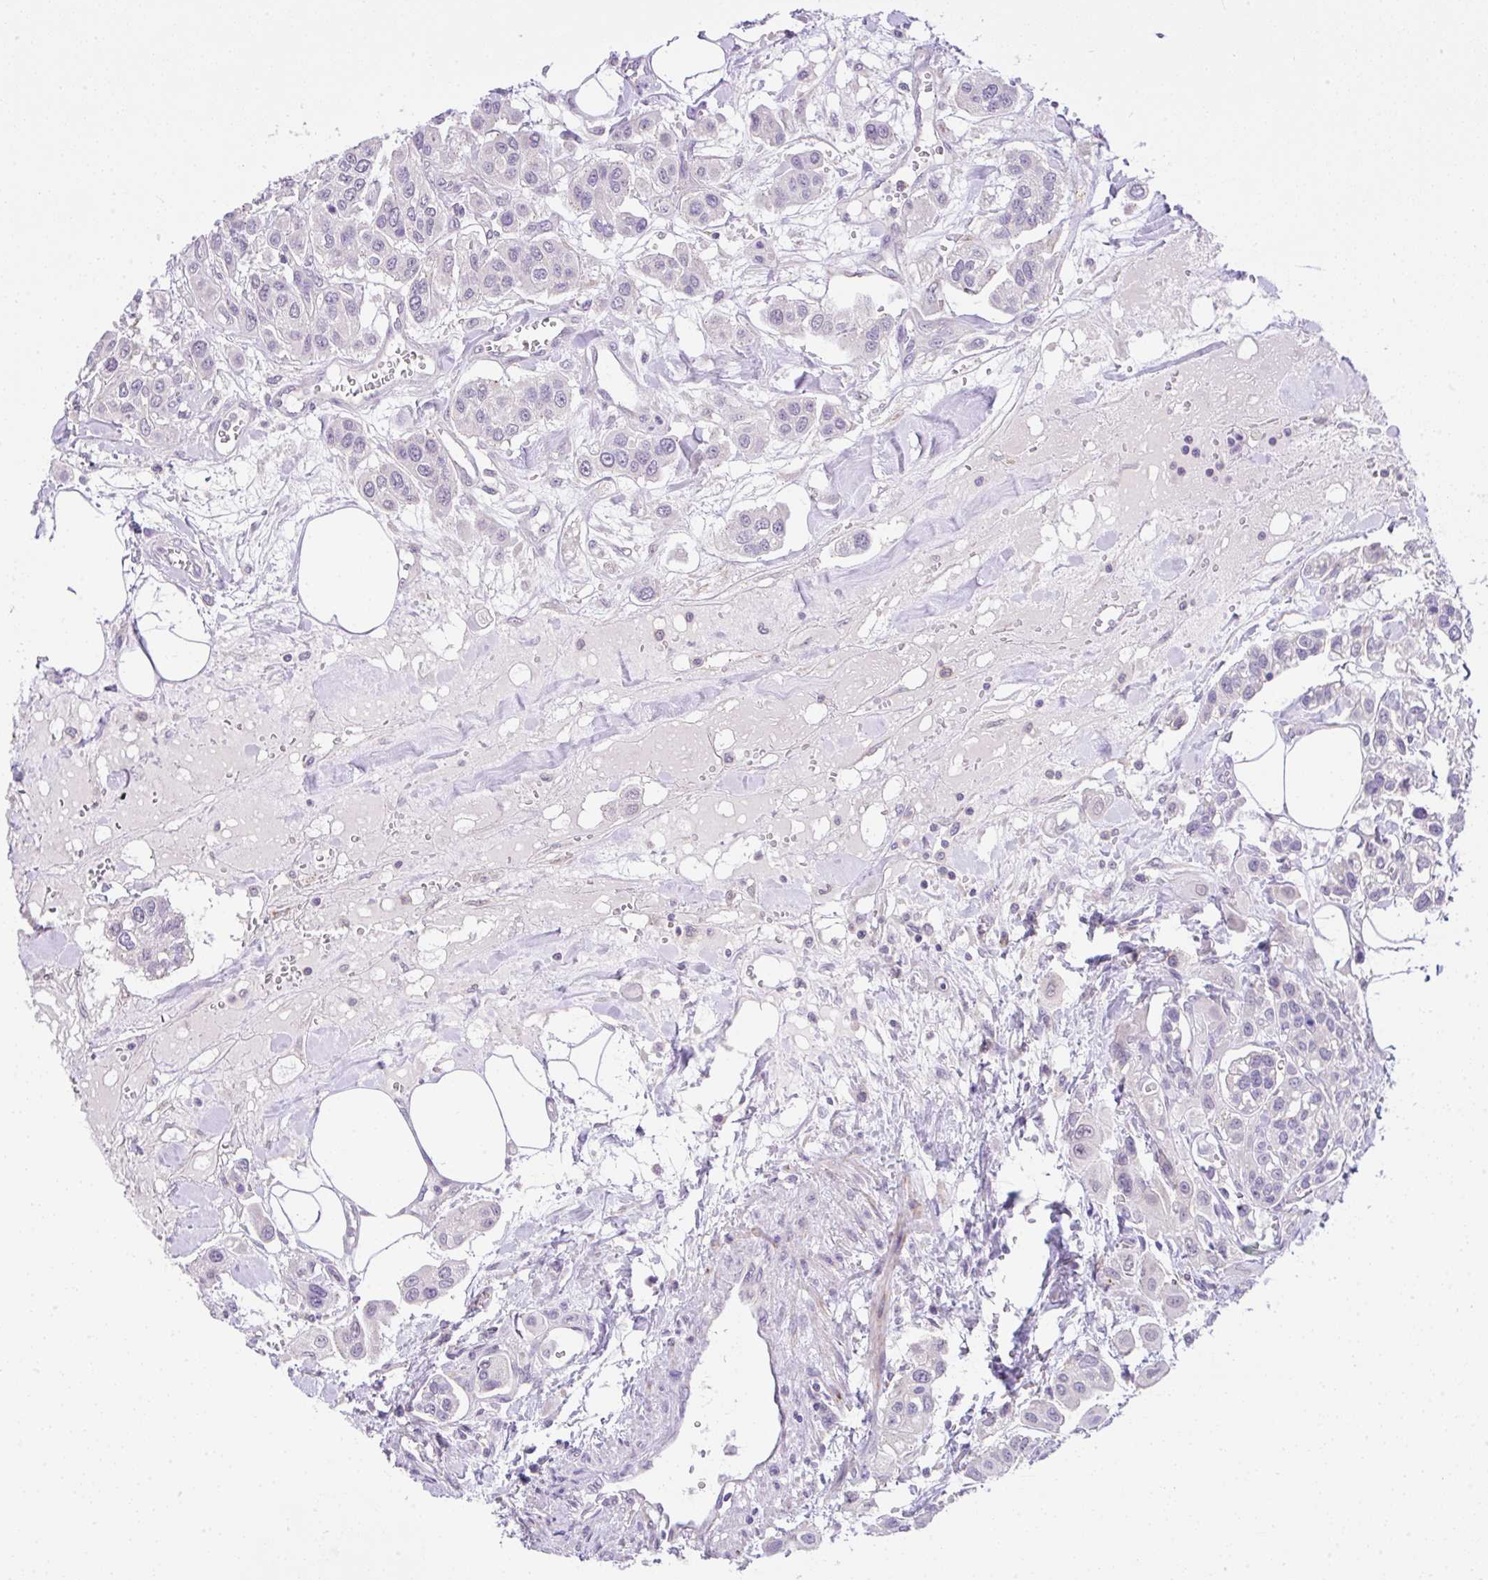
{"staining": {"intensity": "negative", "quantity": "none", "location": "none"}, "tissue": "urothelial cancer", "cell_type": "Tumor cells", "image_type": "cancer", "snomed": [{"axis": "morphology", "description": "Urothelial carcinoma, High grade"}, {"axis": "topography", "description": "Urinary bladder"}], "caption": "The micrograph shows no staining of tumor cells in urothelial cancer.", "gene": "CTU1", "patient": {"sex": "male", "age": 67}}